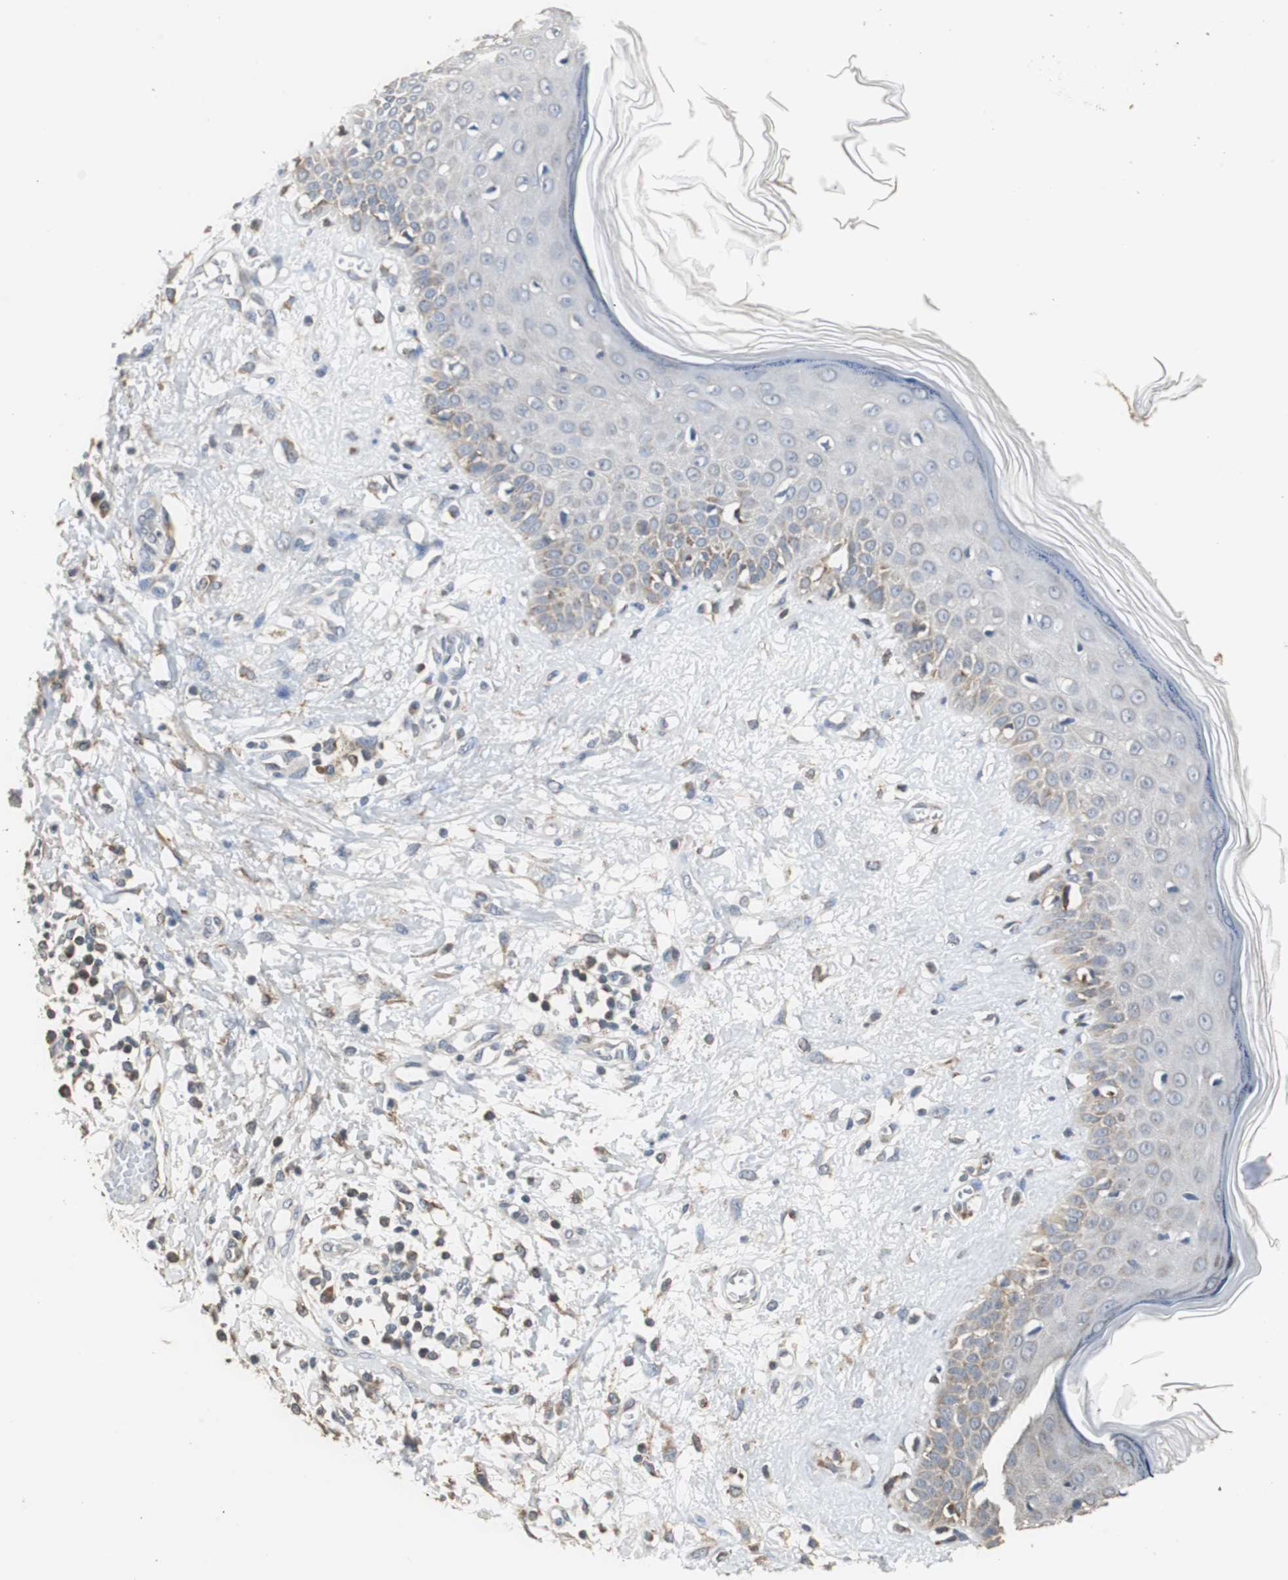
{"staining": {"intensity": "weak", "quantity": "<25%", "location": "cytoplasmic/membranous"}, "tissue": "skin cancer", "cell_type": "Tumor cells", "image_type": "cancer", "snomed": [{"axis": "morphology", "description": "Squamous cell carcinoma, NOS"}, {"axis": "topography", "description": "Skin"}], "caption": "Immunohistochemistry micrograph of human skin cancer stained for a protein (brown), which reveals no expression in tumor cells.", "gene": "HMGCL", "patient": {"sex": "female", "age": 78}}